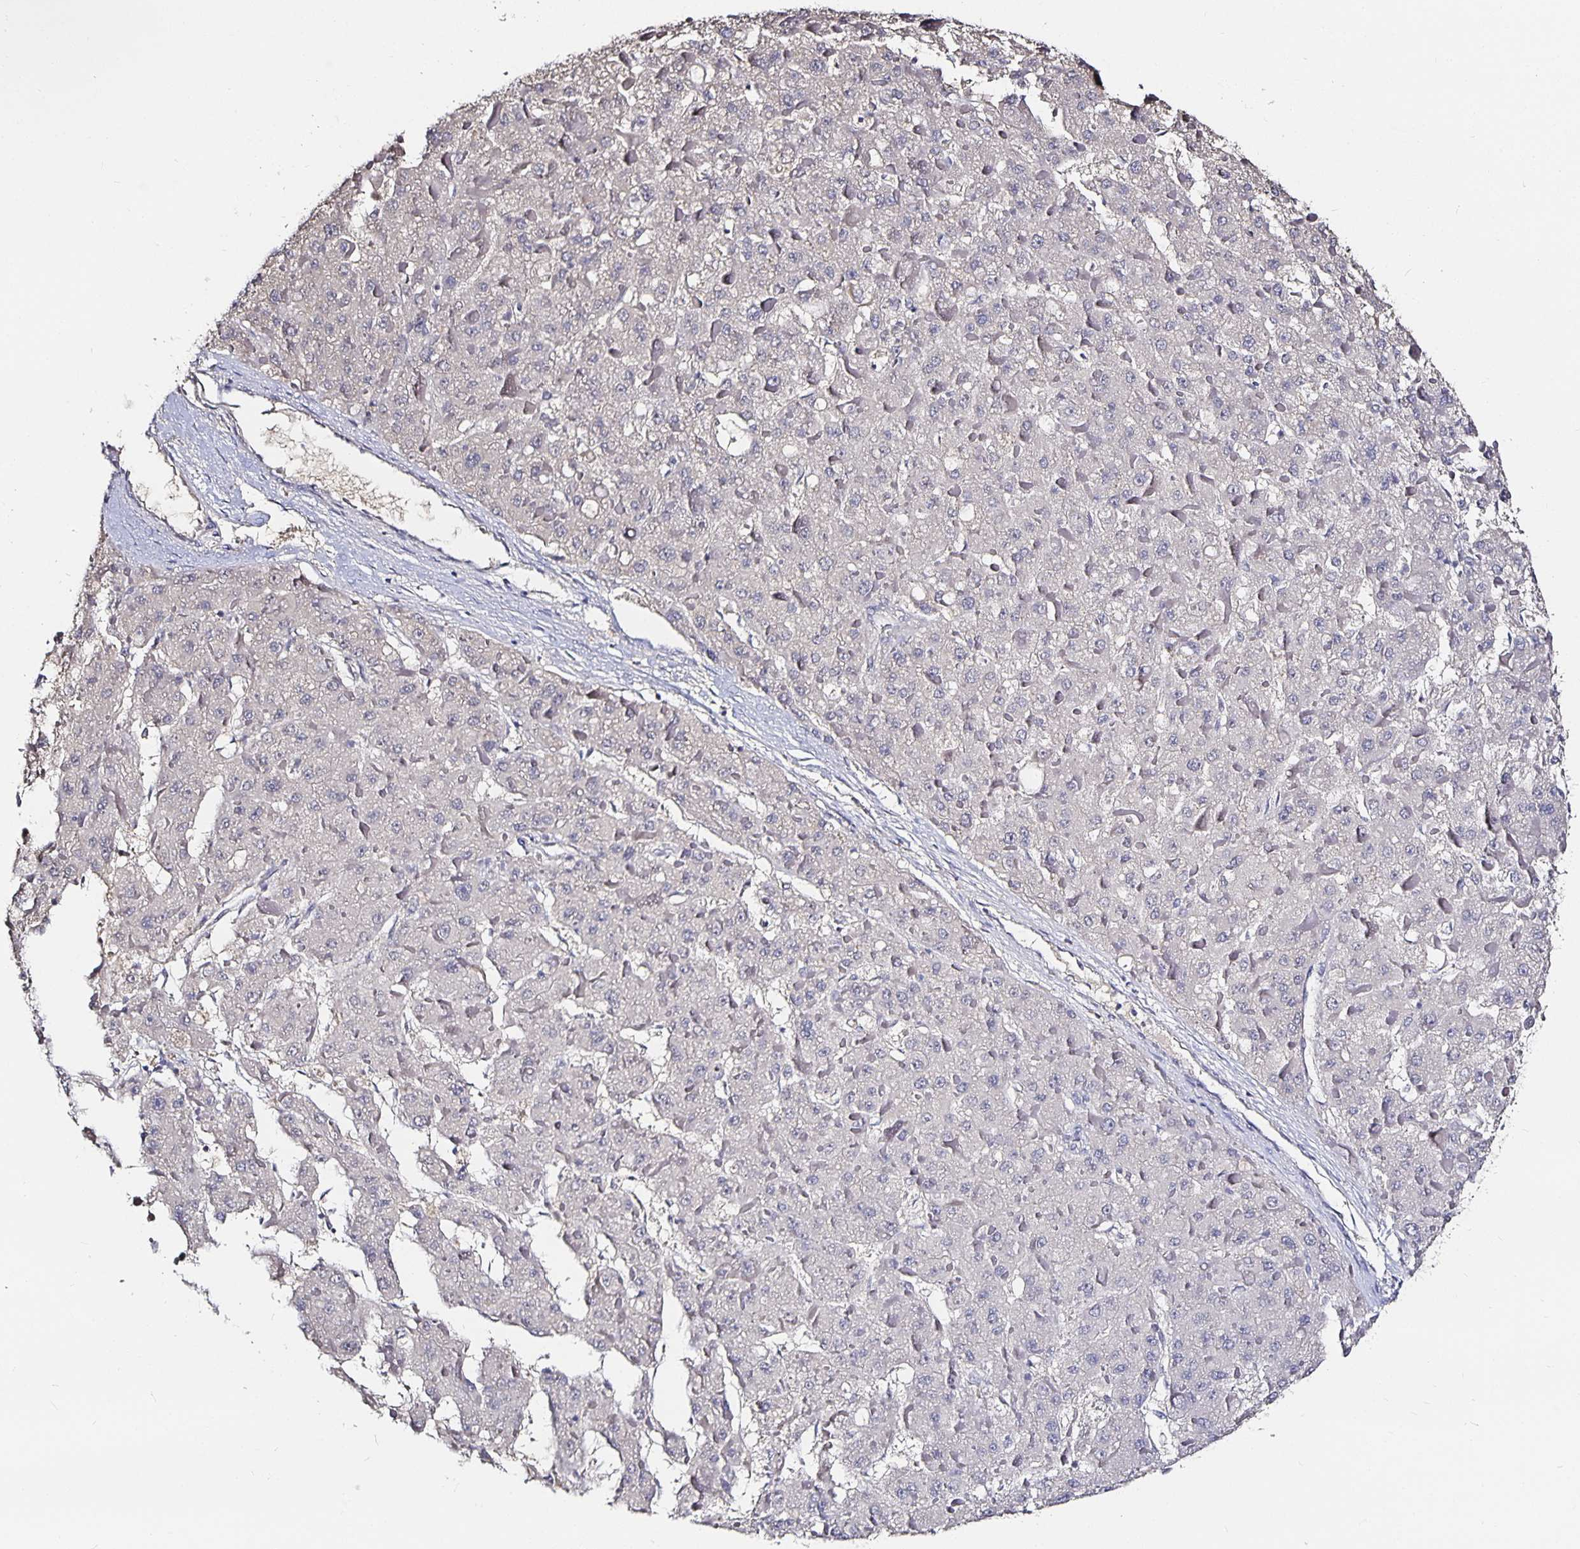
{"staining": {"intensity": "negative", "quantity": "none", "location": "none"}, "tissue": "liver cancer", "cell_type": "Tumor cells", "image_type": "cancer", "snomed": [{"axis": "morphology", "description": "Carcinoma, Hepatocellular, NOS"}, {"axis": "topography", "description": "Liver"}], "caption": "Immunohistochemical staining of human liver hepatocellular carcinoma exhibits no significant positivity in tumor cells. Brightfield microscopy of immunohistochemistry (IHC) stained with DAB (brown) and hematoxylin (blue), captured at high magnification.", "gene": "TTR", "patient": {"sex": "female", "age": 73}}